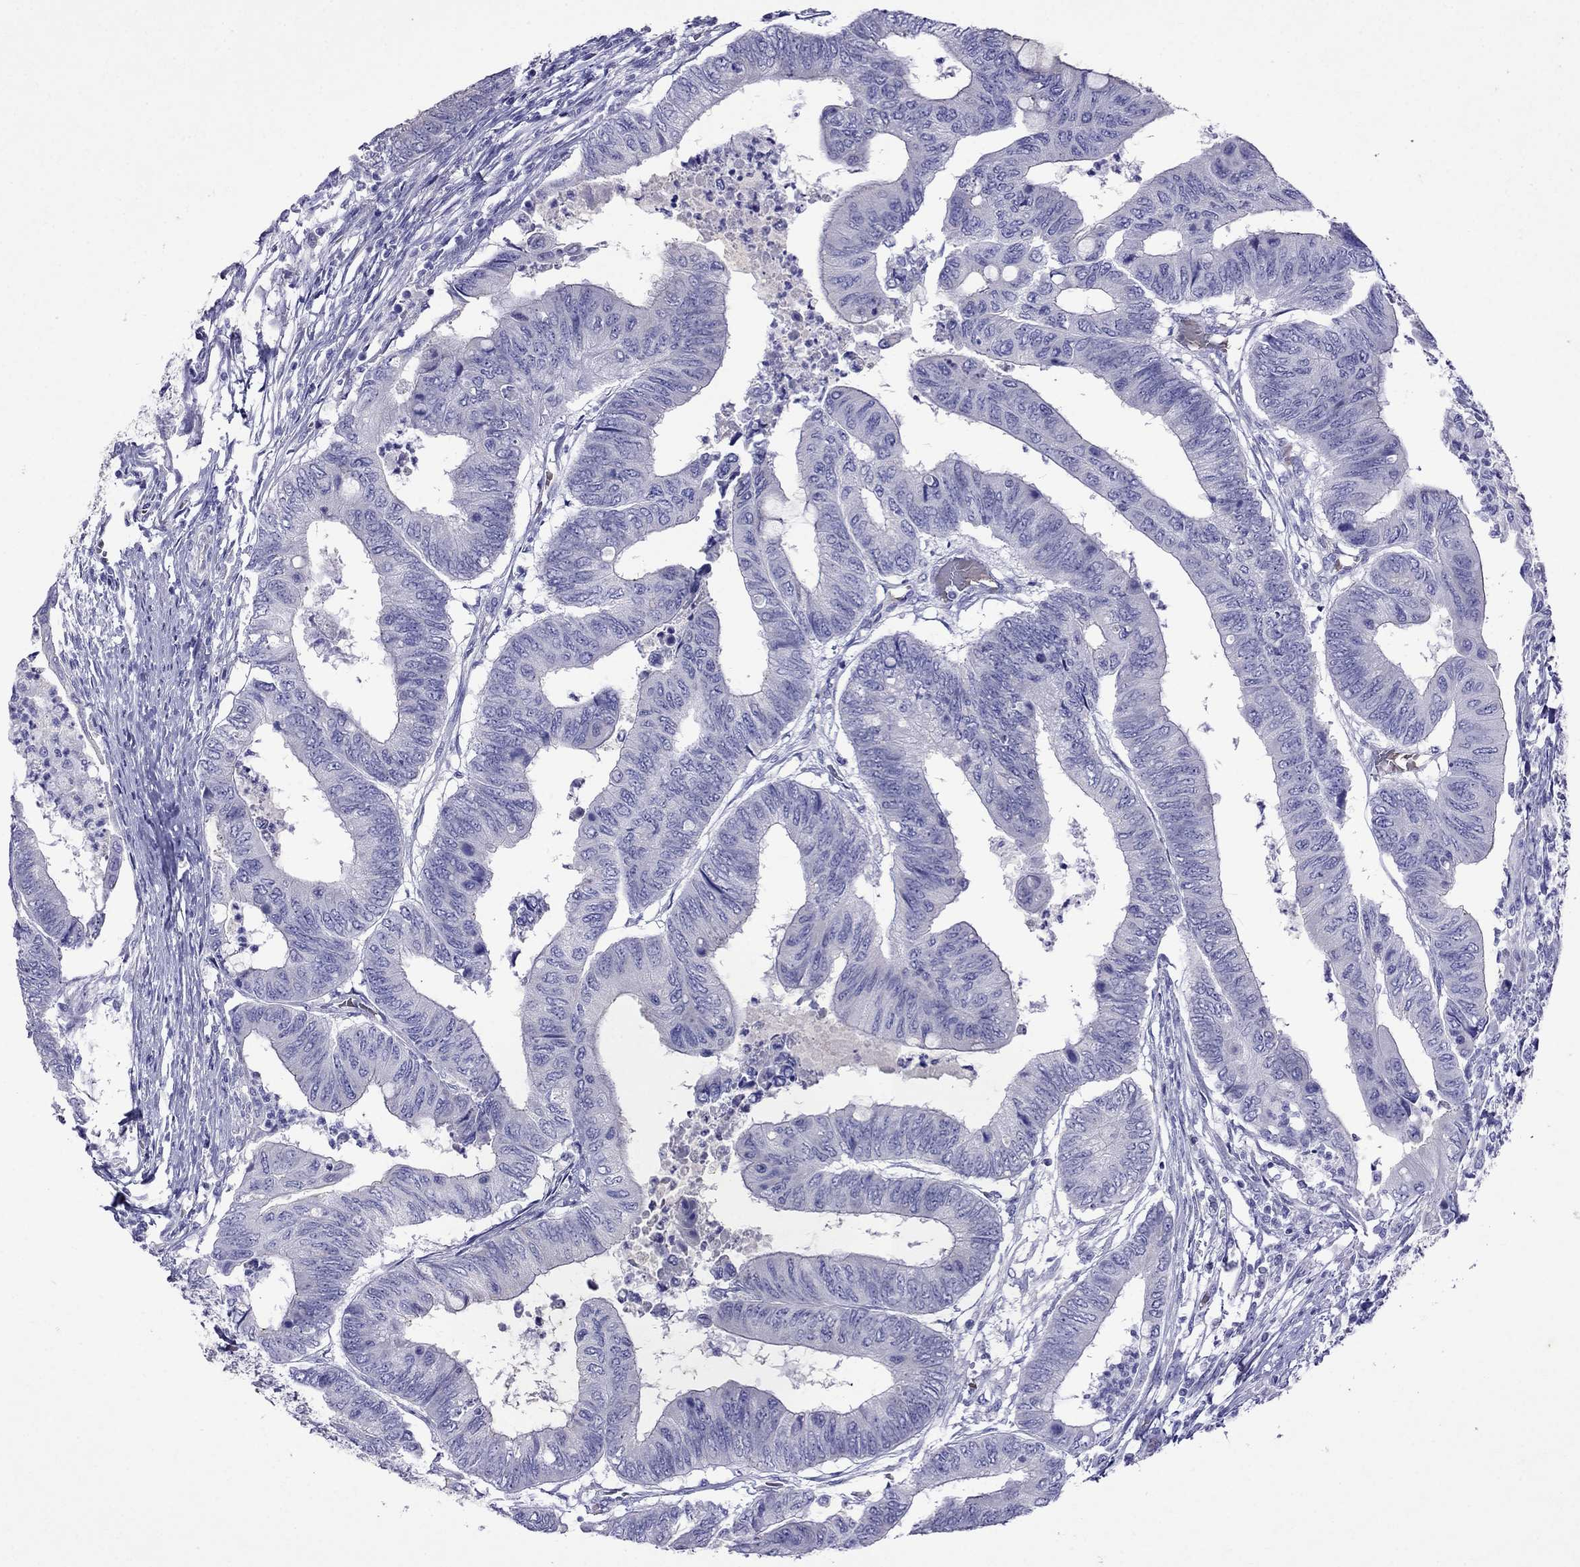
{"staining": {"intensity": "negative", "quantity": "none", "location": "none"}, "tissue": "colorectal cancer", "cell_type": "Tumor cells", "image_type": "cancer", "snomed": [{"axis": "morphology", "description": "Normal tissue, NOS"}, {"axis": "morphology", "description": "Adenocarcinoma, NOS"}, {"axis": "topography", "description": "Rectum"}, {"axis": "topography", "description": "Peripheral nerve tissue"}], "caption": "High magnification brightfield microscopy of adenocarcinoma (colorectal) stained with DAB (3,3'-diaminobenzidine) (brown) and counterstained with hematoxylin (blue): tumor cells show no significant staining.", "gene": "TDRD1", "patient": {"sex": "male", "age": 92}}